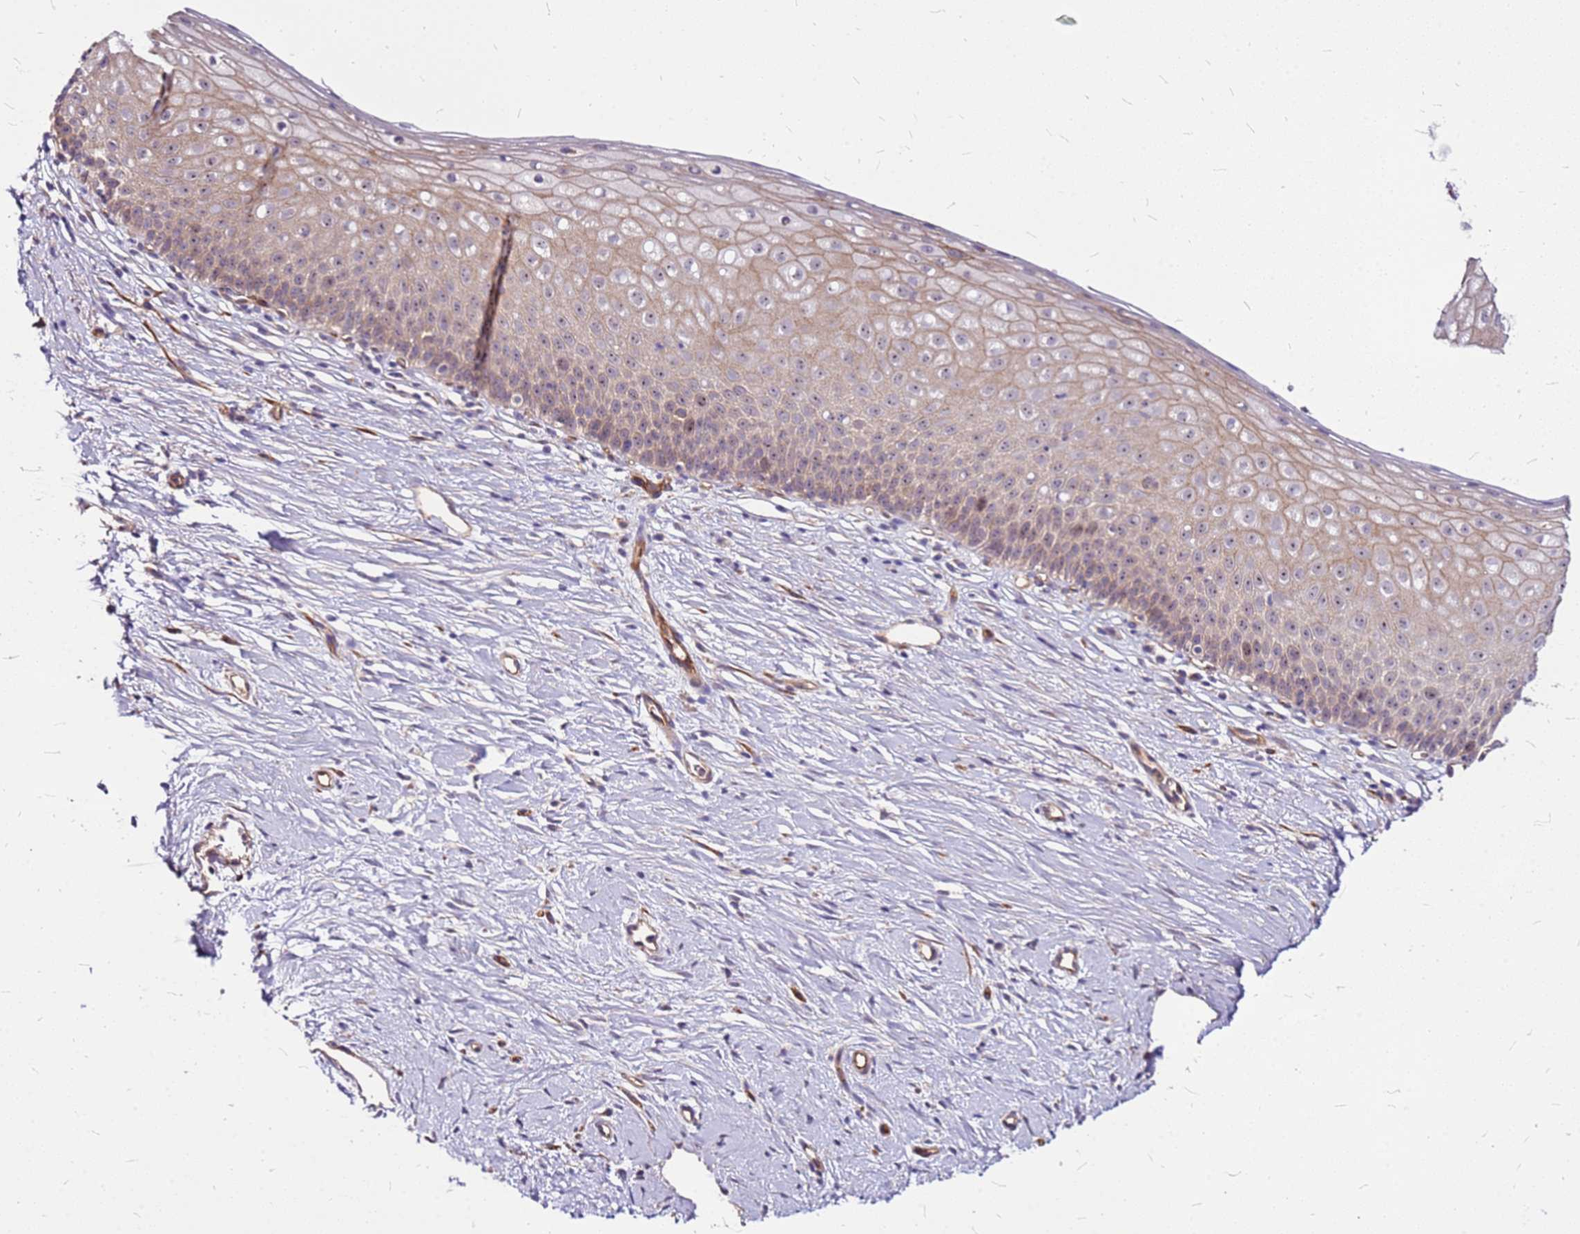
{"staining": {"intensity": "moderate", "quantity": ">75%", "location": "cytoplasmic/membranous"}, "tissue": "cervix", "cell_type": "Glandular cells", "image_type": "normal", "snomed": [{"axis": "morphology", "description": "Normal tissue, NOS"}, {"axis": "topography", "description": "Cervix"}], "caption": "A photomicrograph of human cervix stained for a protein reveals moderate cytoplasmic/membranous brown staining in glandular cells. The staining was performed using DAB (3,3'-diaminobenzidine) to visualize the protein expression in brown, while the nuclei were stained in blue with hematoxylin (Magnification: 20x).", "gene": "TOPAZ1", "patient": {"sex": "female", "age": 57}}